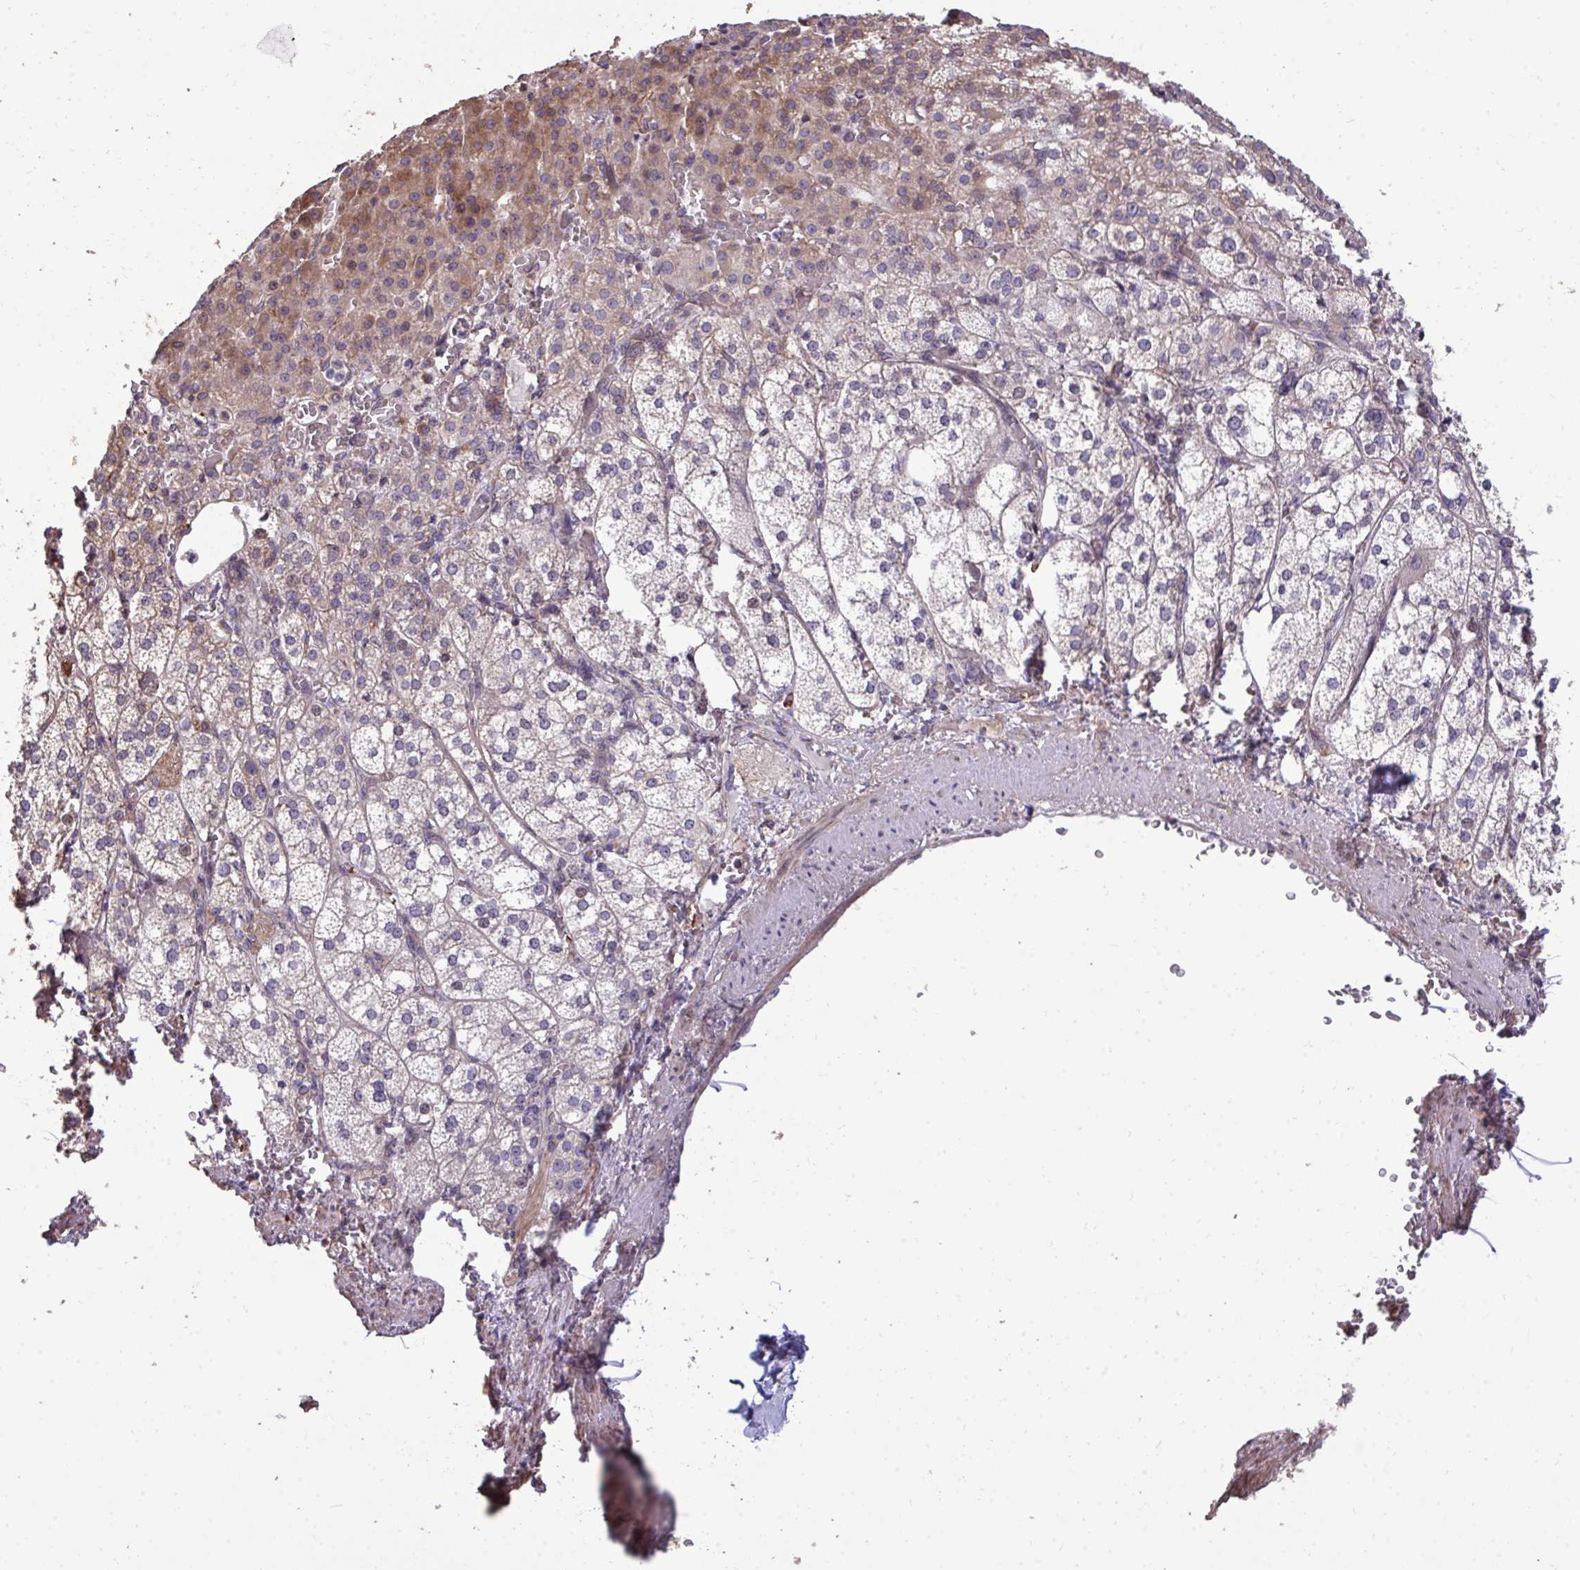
{"staining": {"intensity": "weak", "quantity": "25%-75%", "location": "cytoplasmic/membranous,nuclear"}, "tissue": "adrenal gland", "cell_type": "Glandular cells", "image_type": "normal", "snomed": [{"axis": "morphology", "description": "Normal tissue, NOS"}, {"axis": "topography", "description": "Adrenal gland"}], "caption": "Brown immunohistochemical staining in normal human adrenal gland displays weak cytoplasmic/membranous,nuclear expression in about 25%-75% of glandular cells.", "gene": "FIBCD1", "patient": {"sex": "female", "age": 60}}